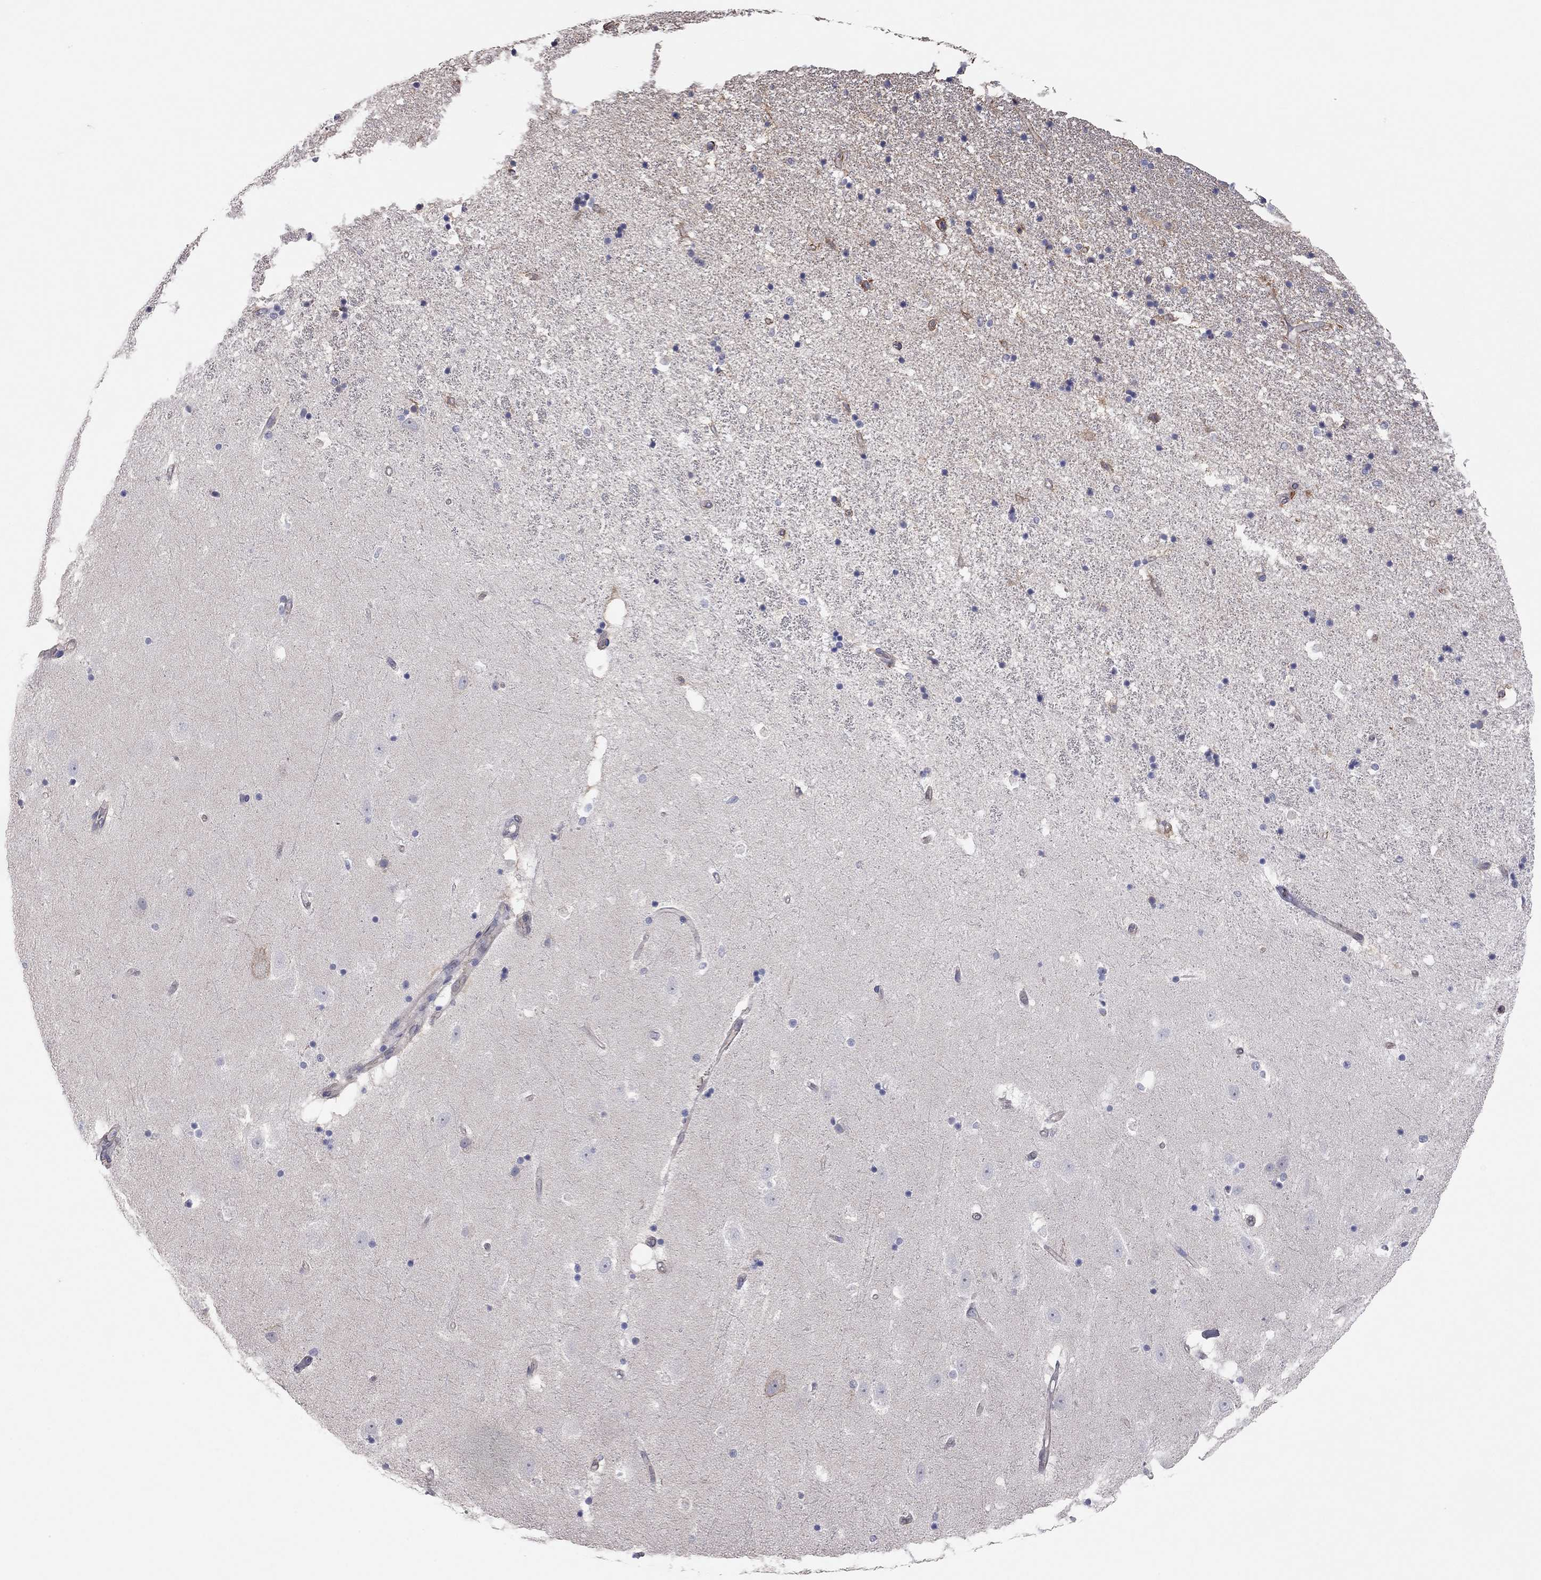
{"staining": {"intensity": "negative", "quantity": "none", "location": "none"}, "tissue": "hippocampus", "cell_type": "Glial cells", "image_type": "normal", "snomed": [{"axis": "morphology", "description": "Normal tissue, NOS"}, {"axis": "topography", "description": "Hippocampus"}], "caption": "Histopathology image shows no protein staining in glial cells of normal hippocampus. (Brightfield microscopy of DAB immunohistochemistry (IHC) at high magnification).", "gene": "KCNB1", "patient": {"sex": "male", "age": 49}}